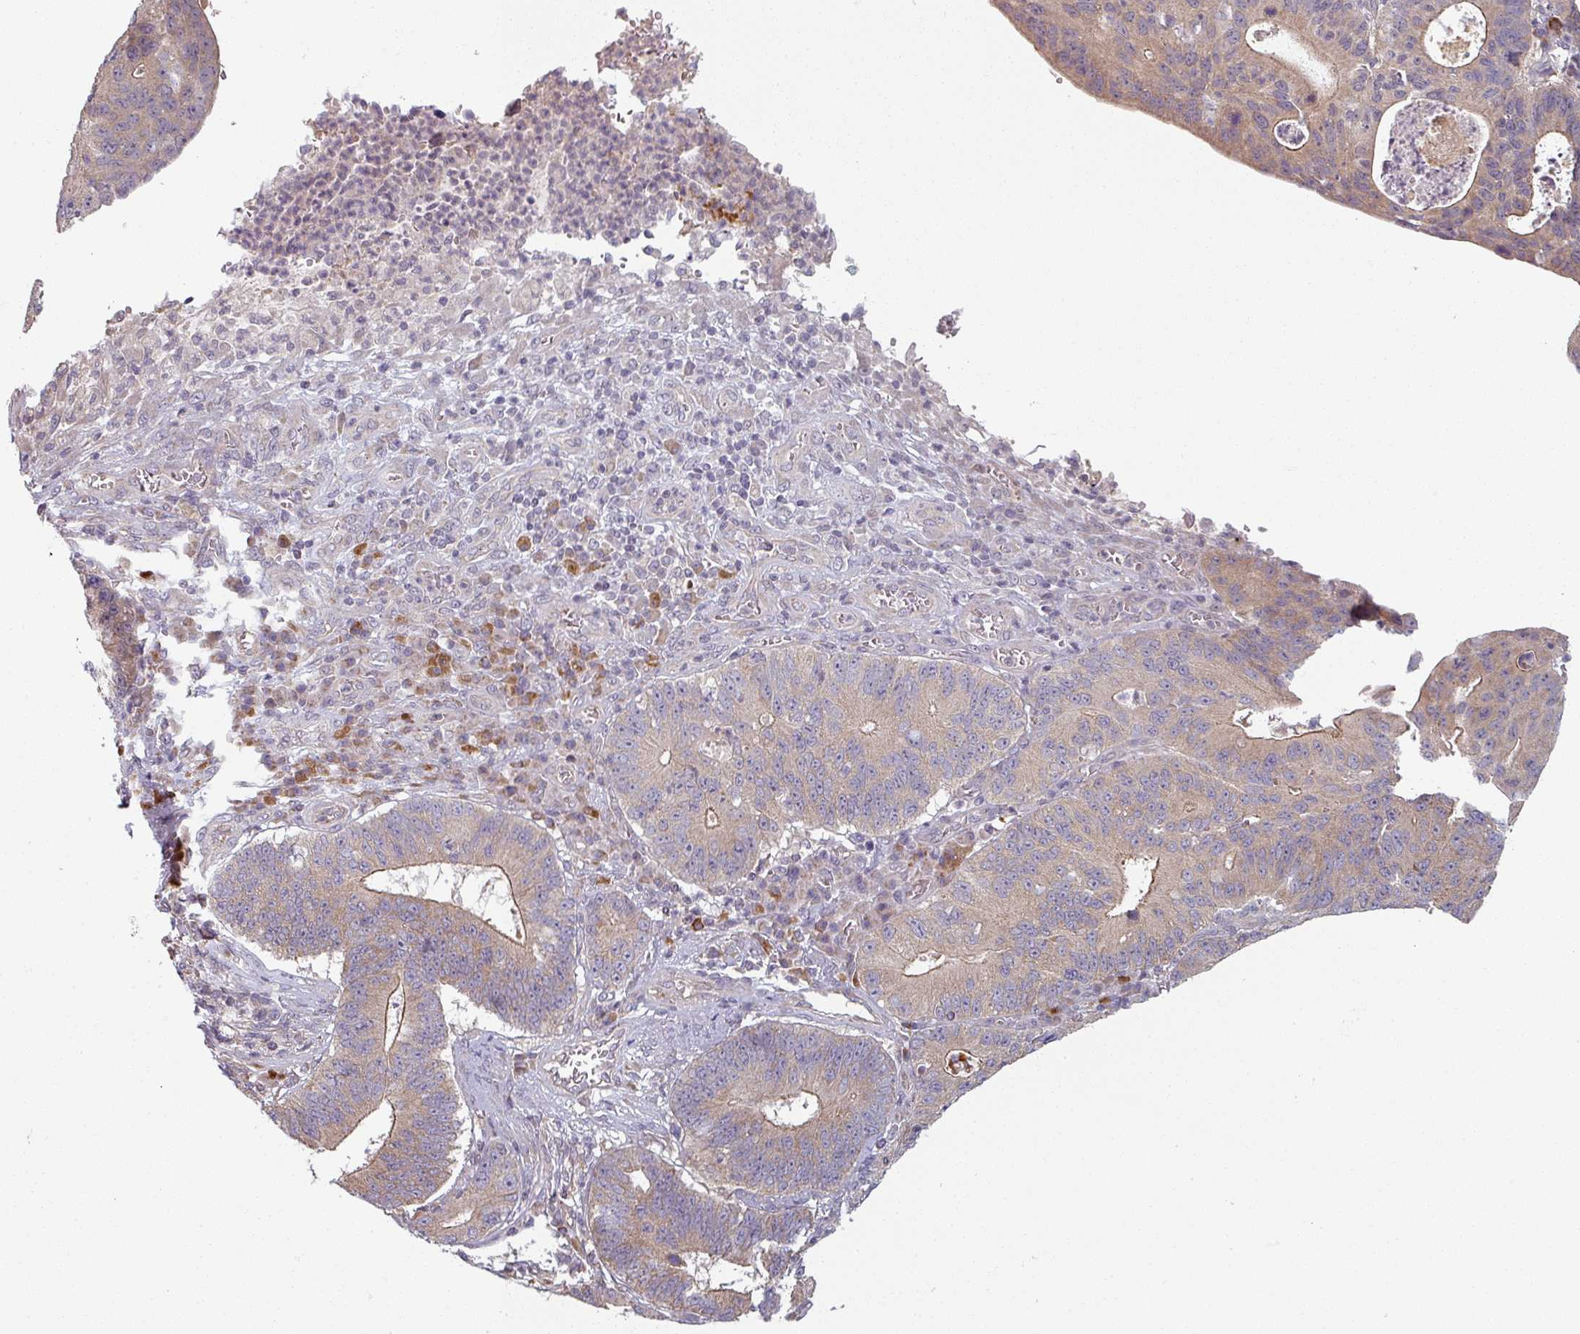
{"staining": {"intensity": "weak", "quantity": ">75%", "location": "cytoplasmic/membranous"}, "tissue": "stomach cancer", "cell_type": "Tumor cells", "image_type": "cancer", "snomed": [{"axis": "morphology", "description": "Adenocarcinoma, NOS"}, {"axis": "topography", "description": "Stomach"}], "caption": "High-magnification brightfield microscopy of stomach adenocarcinoma stained with DAB (3,3'-diaminobenzidine) (brown) and counterstained with hematoxylin (blue). tumor cells exhibit weak cytoplasmic/membranous expression is identified in about>75% of cells.", "gene": "PLEKHJ1", "patient": {"sex": "male", "age": 59}}